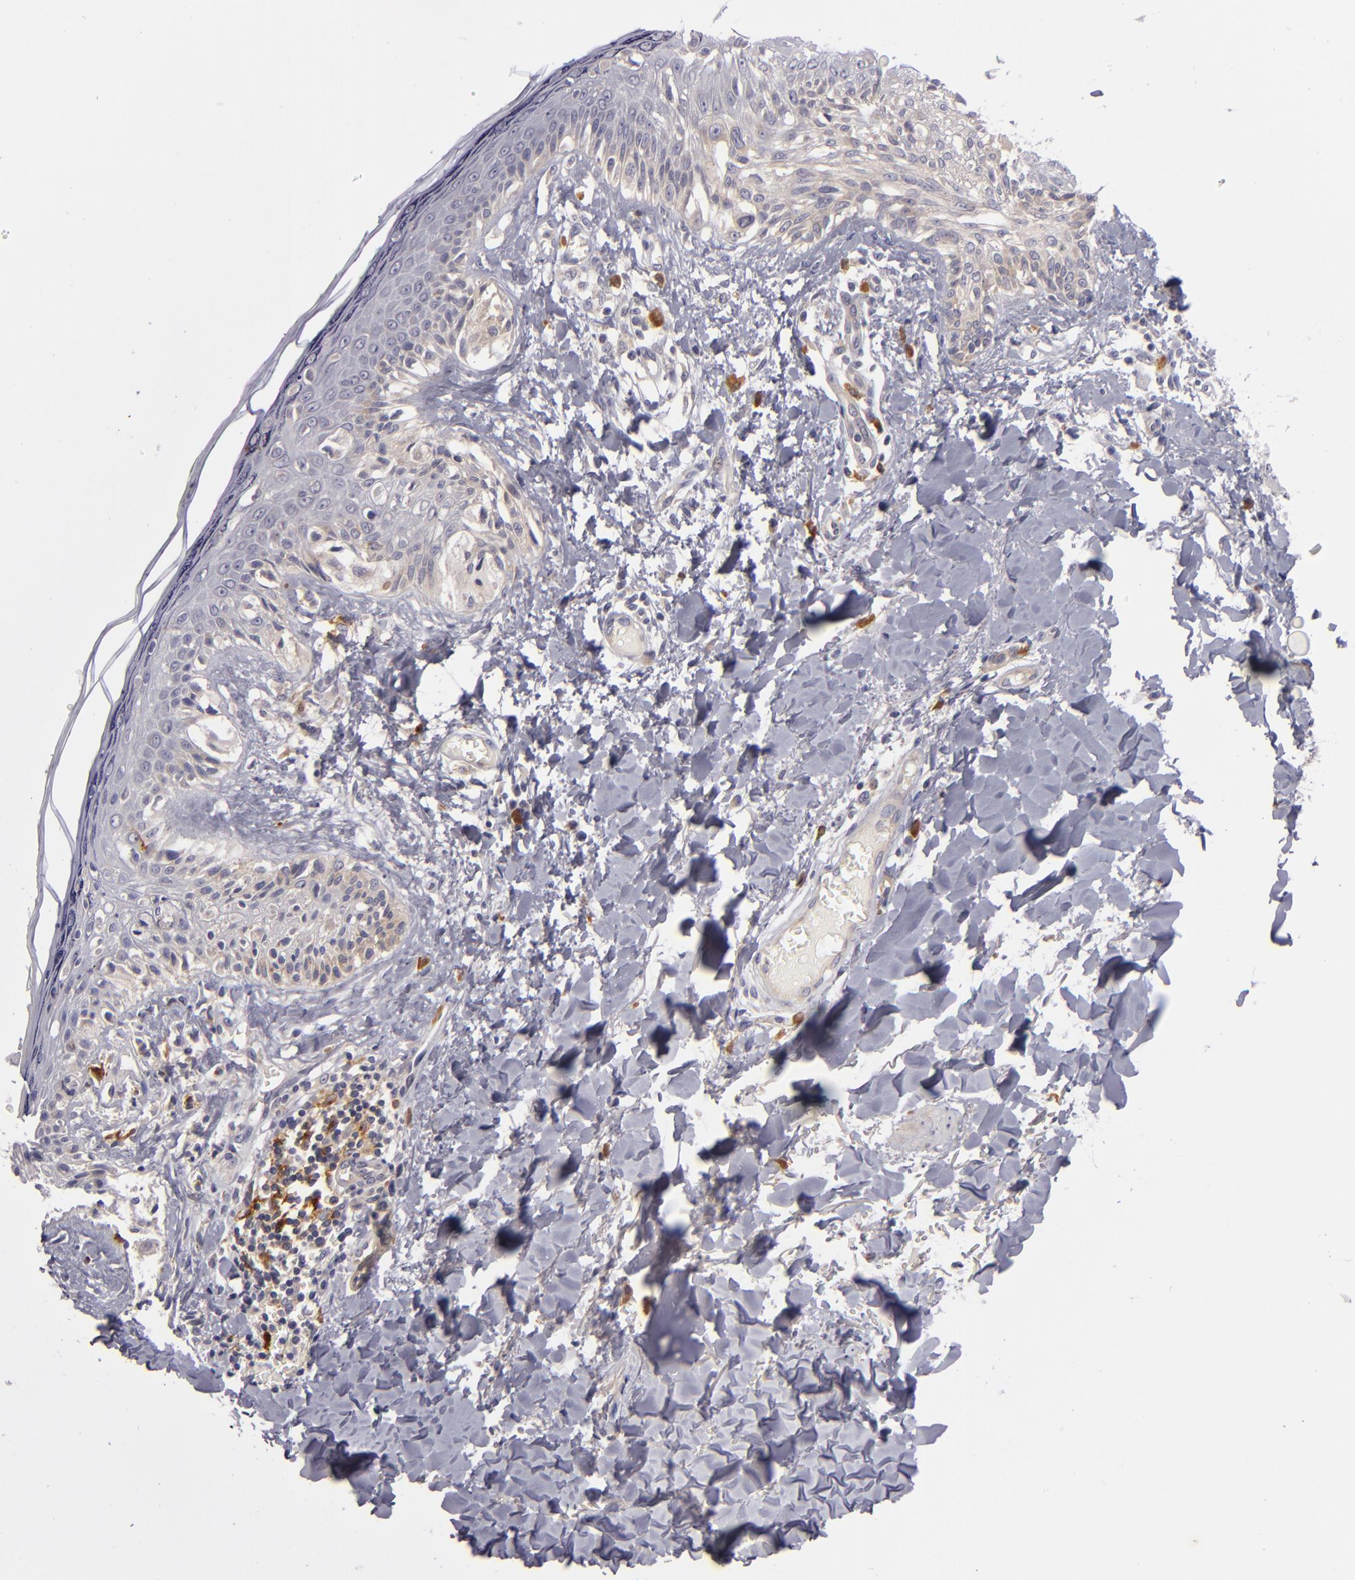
{"staining": {"intensity": "weak", "quantity": ">75%", "location": "cytoplasmic/membranous"}, "tissue": "melanoma", "cell_type": "Tumor cells", "image_type": "cancer", "snomed": [{"axis": "morphology", "description": "Malignant melanoma, NOS"}, {"axis": "topography", "description": "Skin"}], "caption": "Immunohistochemistry (IHC) of human malignant melanoma demonstrates low levels of weak cytoplasmic/membranous staining in about >75% of tumor cells. (DAB = brown stain, brightfield microscopy at high magnification).", "gene": "CD83", "patient": {"sex": "female", "age": 82}}